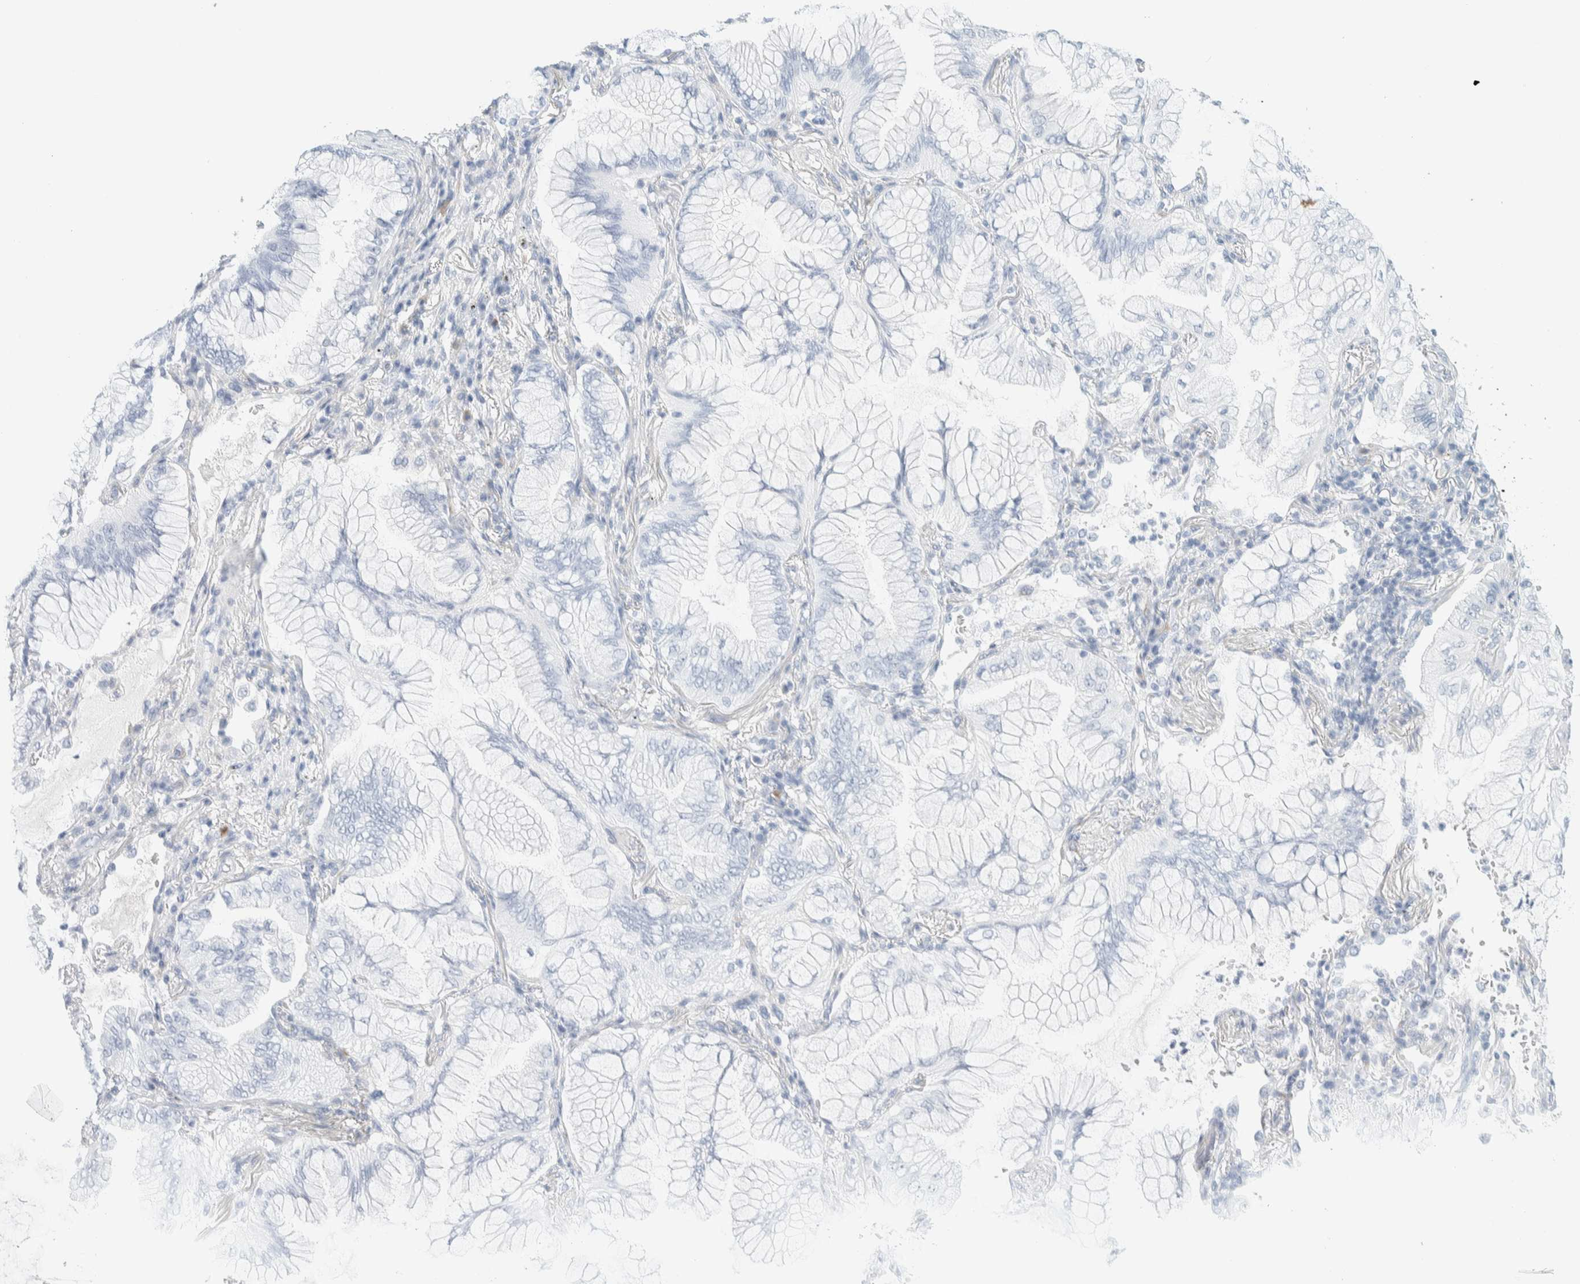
{"staining": {"intensity": "negative", "quantity": "none", "location": "none"}, "tissue": "lung cancer", "cell_type": "Tumor cells", "image_type": "cancer", "snomed": [{"axis": "morphology", "description": "Adenocarcinoma, NOS"}, {"axis": "topography", "description": "Lung"}], "caption": "Immunohistochemical staining of lung cancer displays no significant positivity in tumor cells. (DAB IHC with hematoxylin counter stain).", "gene": "ATCAY", "patient": {"sex": "female", "age": 70}}